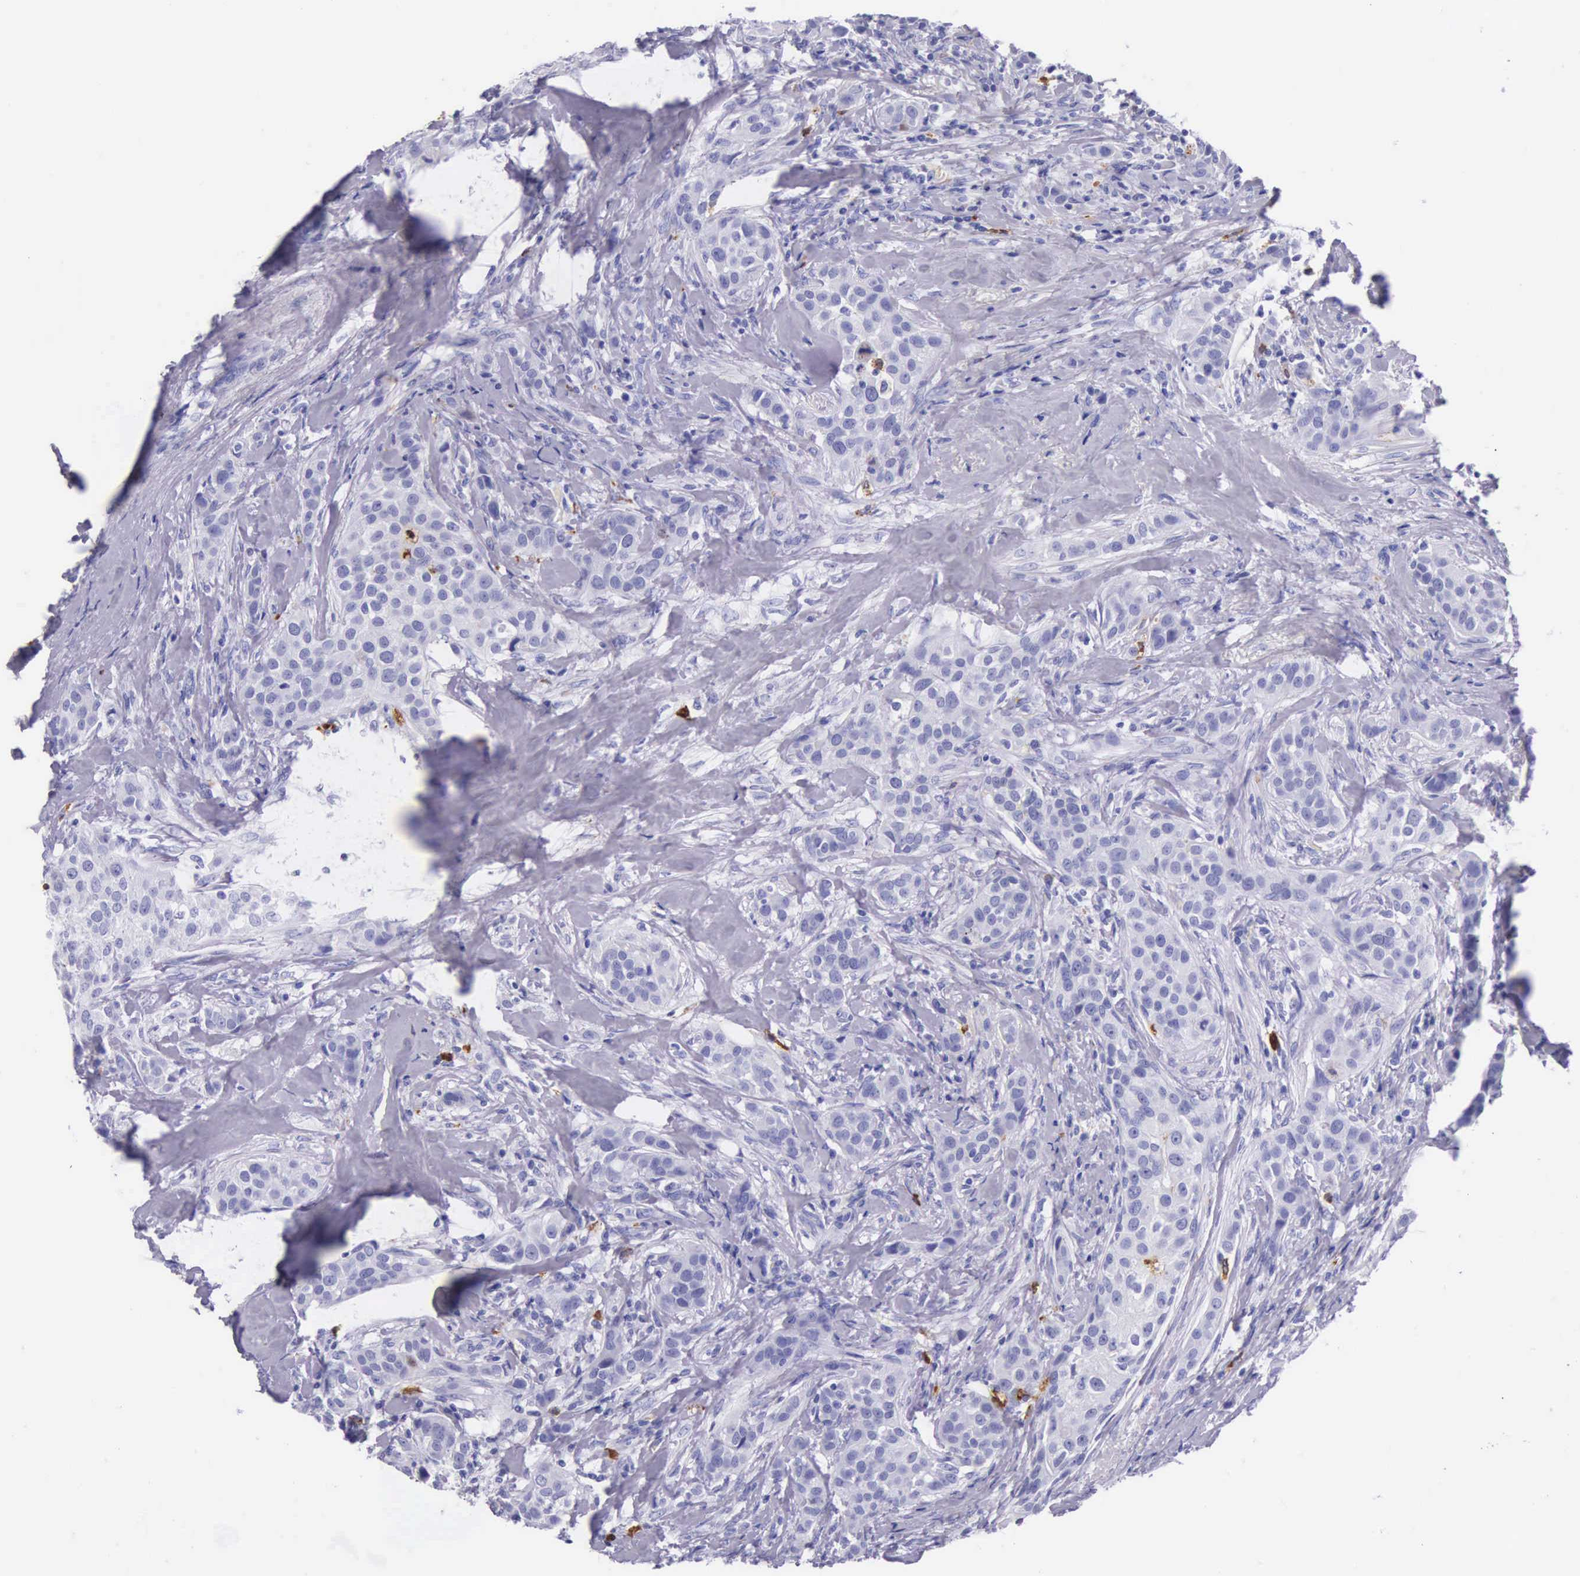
{"staining": {"intensity": "negative", "quantity": "none", "location": "none"}, "tissue": "breast cancer", "cell_type": "Tumor cells", "image_type": "cancer", "snomed": [{"axis": "morphology", "description": "Duct carcinoma"}, {"axis": "topography", "description": "Breast"}], "caption": "This is an immunohistochemistry (IHC) photomicrograph of human breast intraductal carcinoma. There is no positivity in tumor cells.", "gene": "FCN1", "patient": {"sex": "female", "age": 45}}